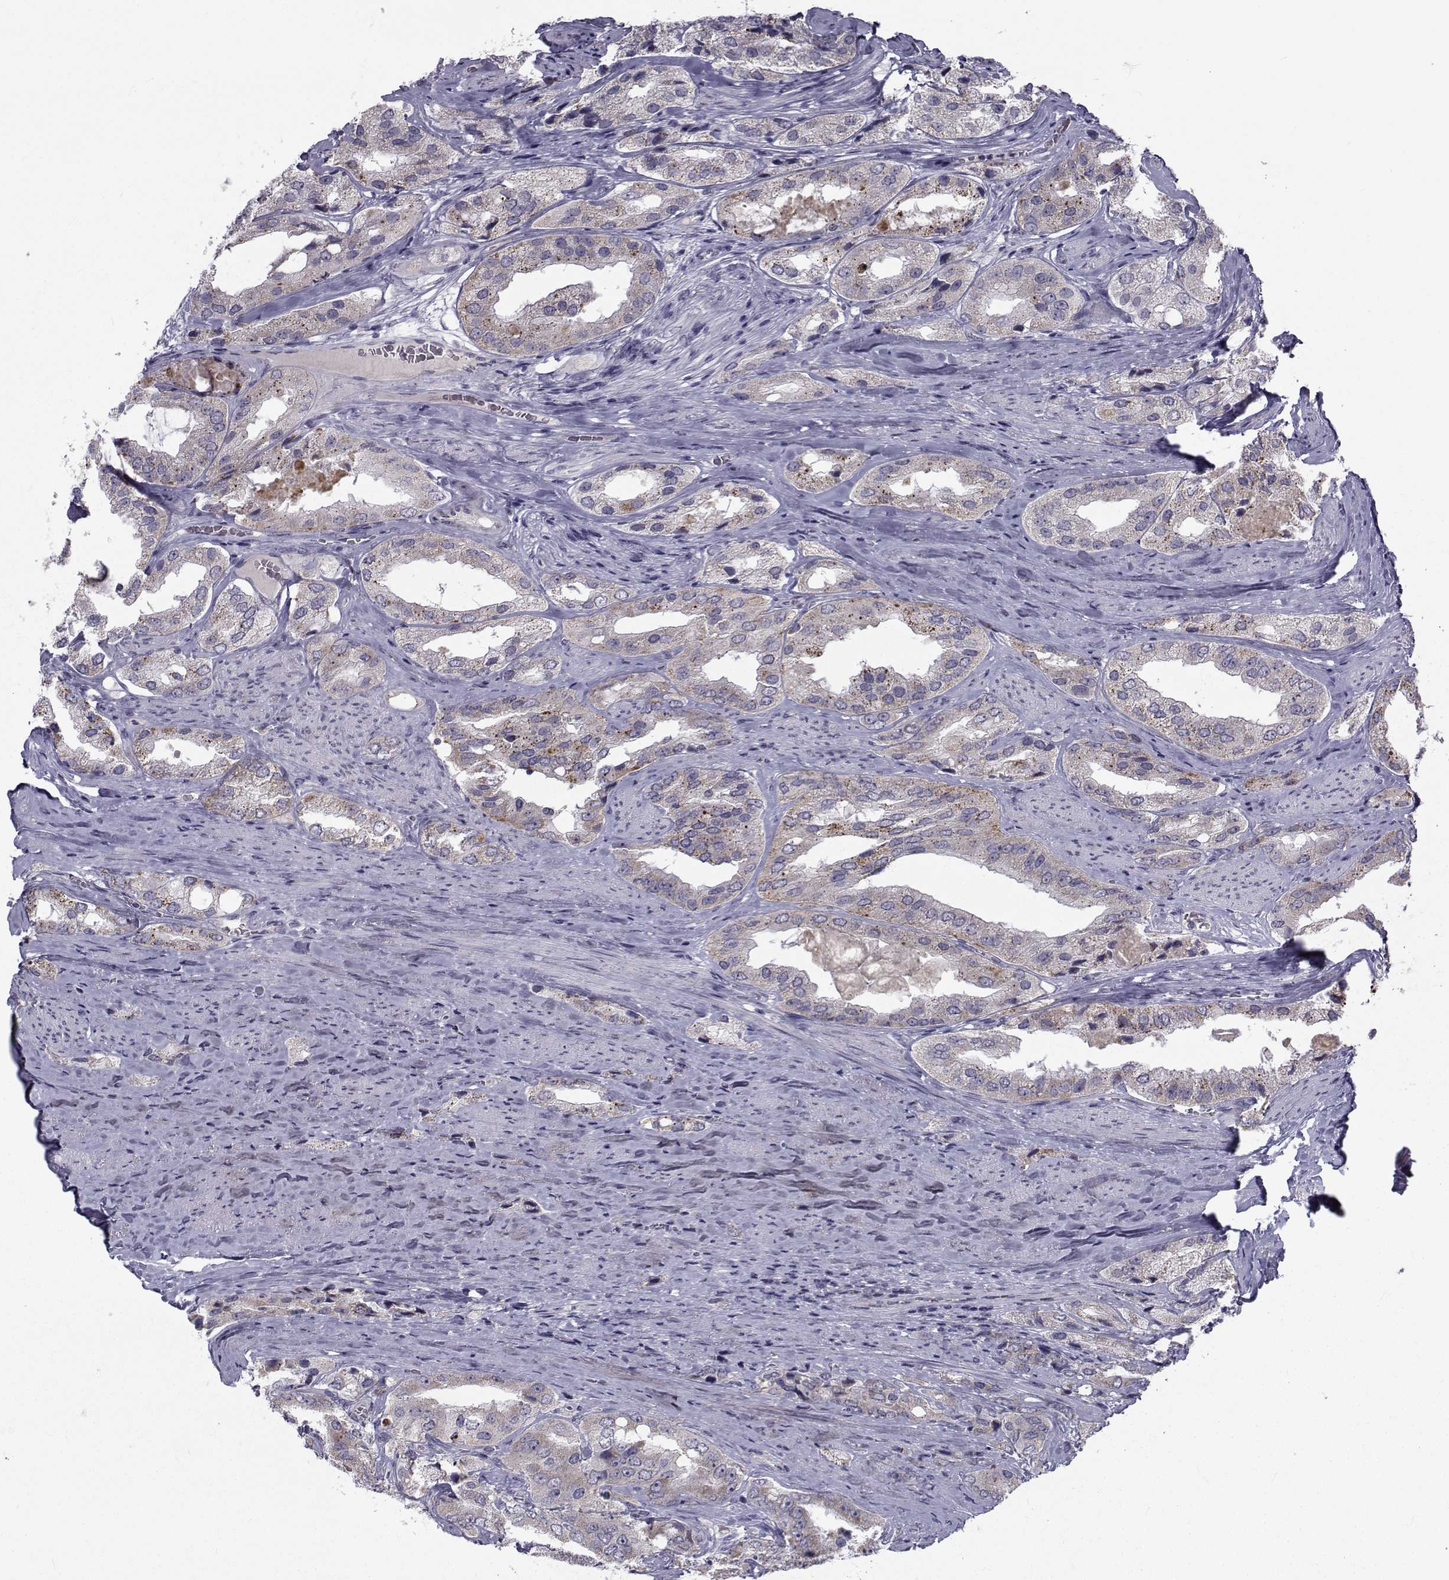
{"staining": {"intensity": "moderate", "quantity": "<25%", "location": "cytoplasmic/membranous"}, "tissue": "prostate cancer", "cell_type": "Tumor cells", "image_type": "cancer", "snomed": [{"axis": "morphology", "description": "Adenocarcinoma, Low grade"}, {"axis": "topography", "description": "Prostate"}], "caption": "Prostate cancer was stained to show a protein in brown. There is low levels of moderate cytoplasmic/membranous positivity in approximately <25% of tumor cells.", "gene": "ANGPT1", "patient": {"sex": "male", "age": 69}}